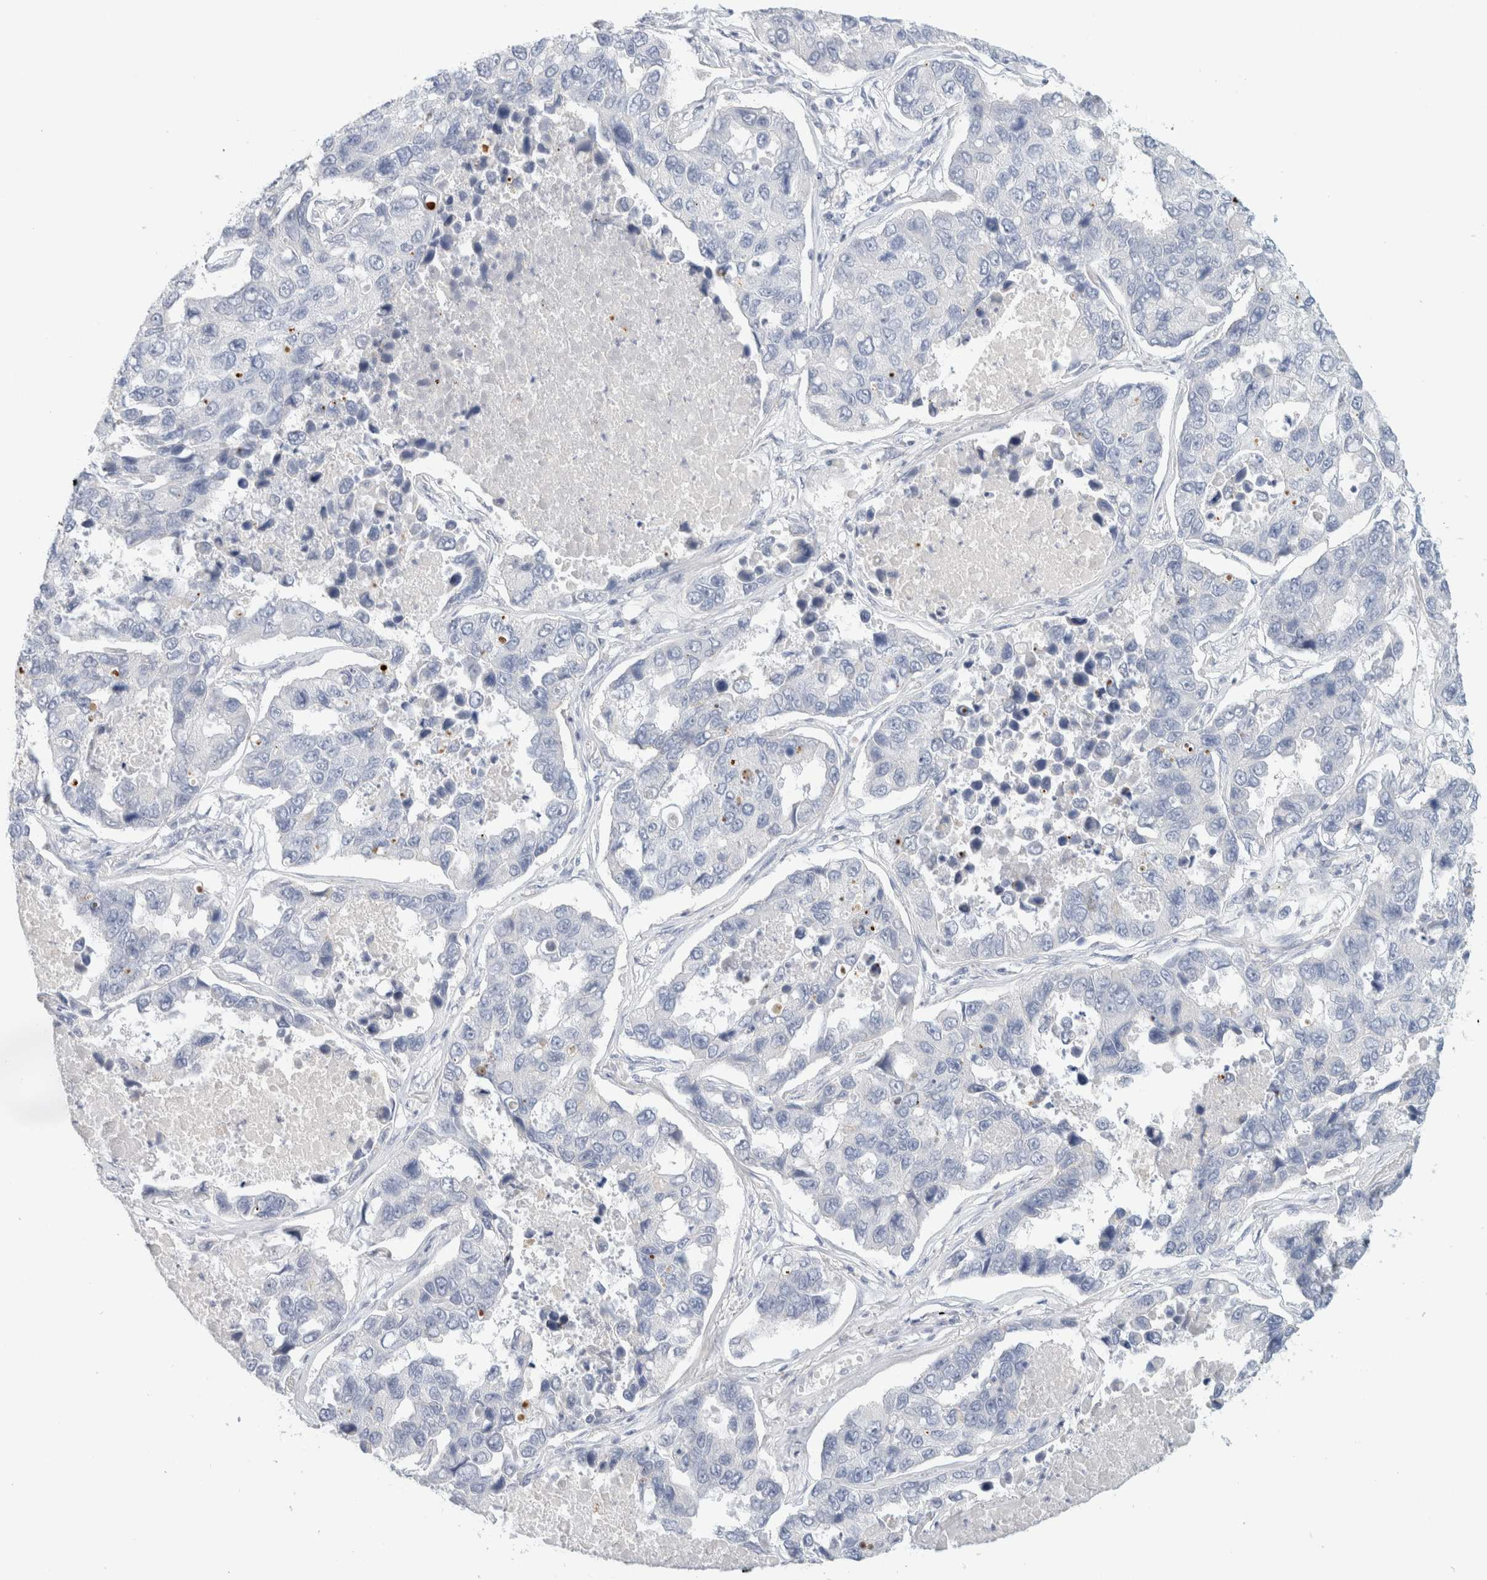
{"staining": {"intensity": "negative", "quantity": "none", "location": "none"}, "tissue": "lung cancer", "cell_type": "Tumor cells", "image_type": "cancer", "snomed": [{"axis": "morphology", "description": "Adenocarcinoma, NOS"}, {"axis": "topography", "description": "Lung"}], "caption": "DAB immunohistochemical staining of human adenocarcinoma (lung) reveals no significant positivity in tumor cells.", "gene": "HEXD", "patient": {"sex": "male", "age": 64}}